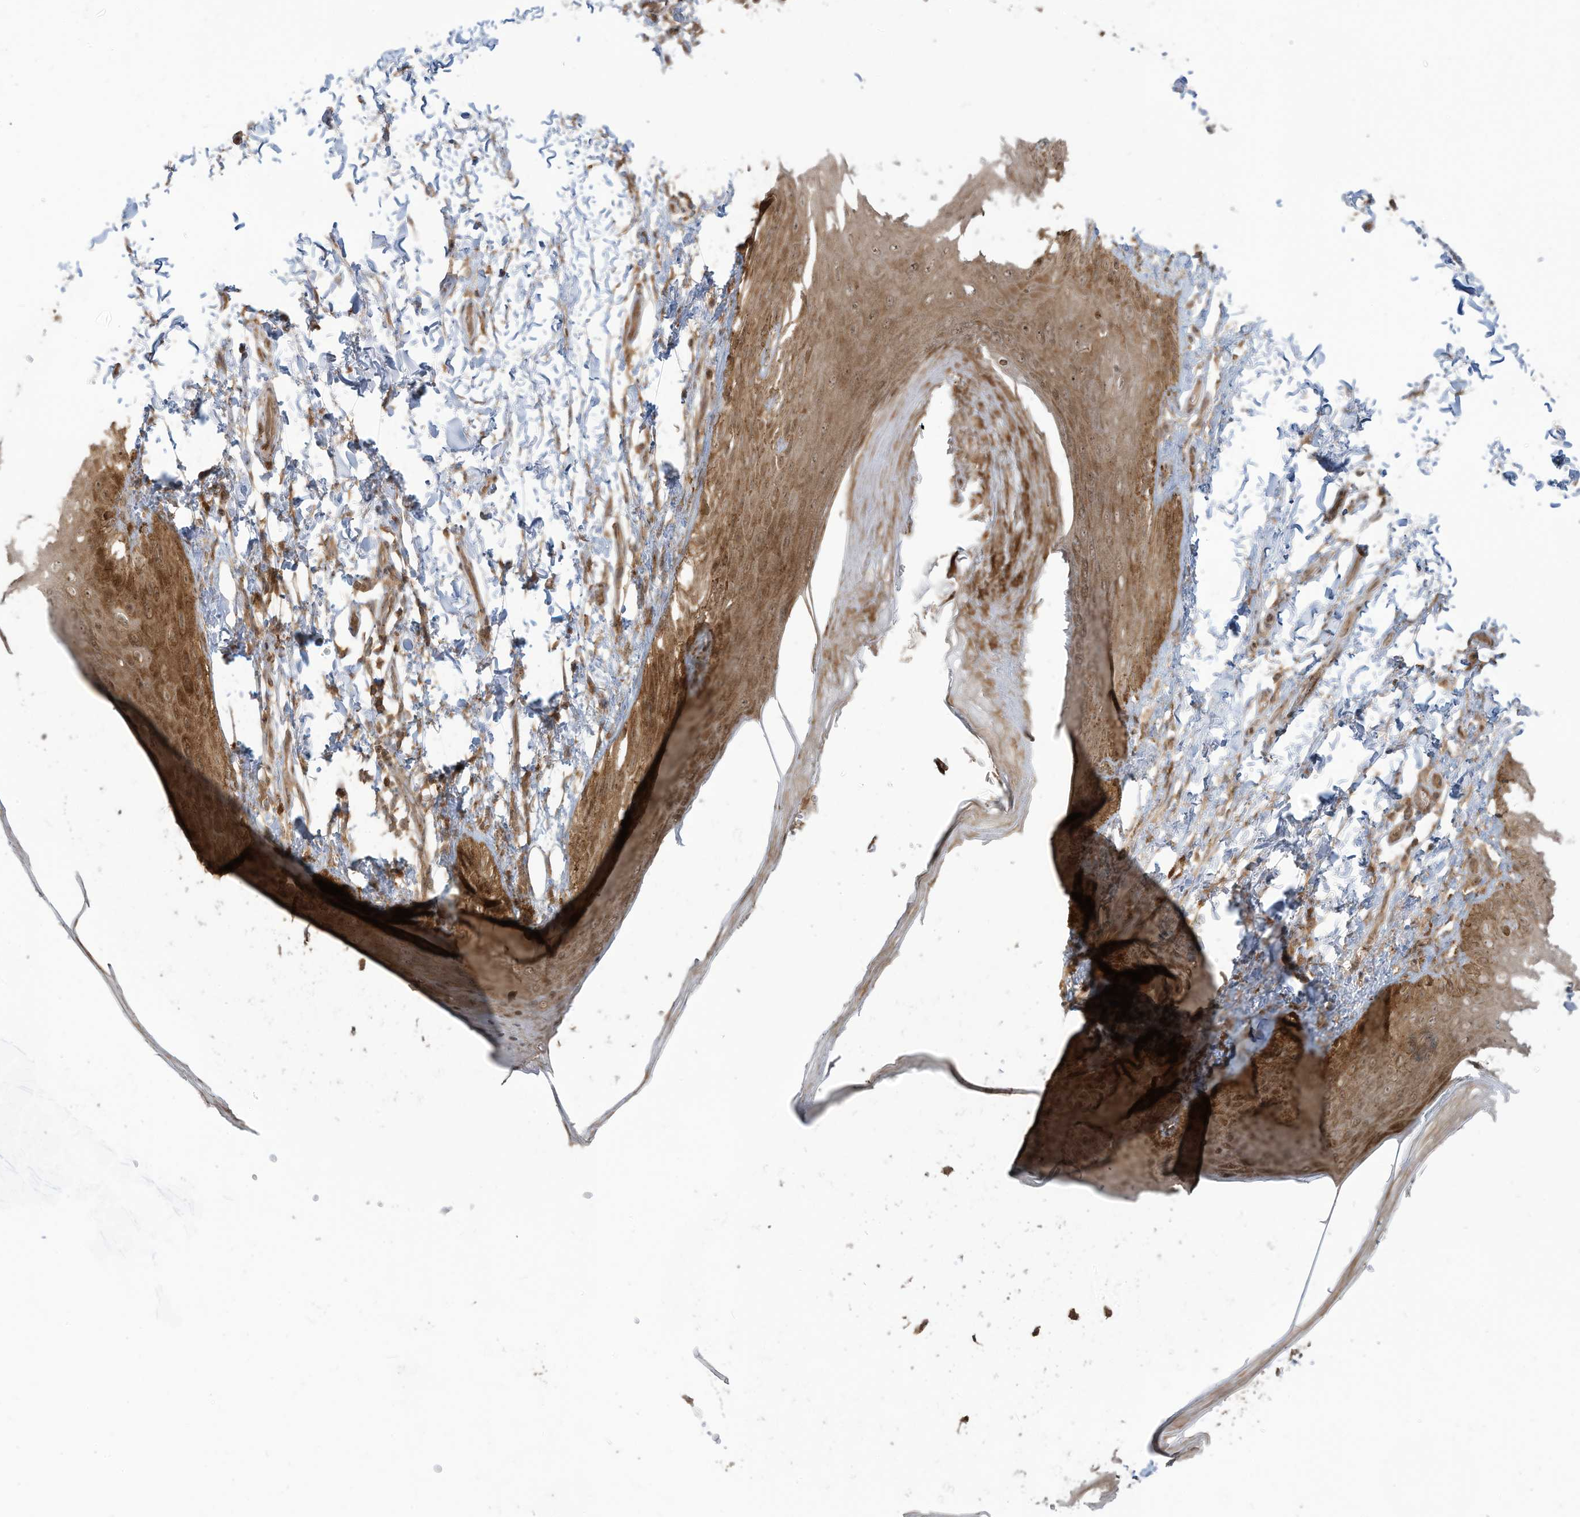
{"staining": {"intensity": "moderate", "quantity": ">75%", "location": "cytoplasmic/membranous,nuclear"}, "tissue": "skin", "cell_type": "Epidermal cells", "image_type": "normal", "snomed": [{"axis": "morphology", "description": "Normal tissue, NOS"}, {"axis": "topography", "description": "Anal"}], "caption": "Immunohistochemical staining of benign skin displays medium levels of moderate cytoplasmic/membranous,nuclear positivity in approximately >75% of epidermal cells.", "gene": "CARF", "patient": {"sex": "male", "age": 44}}